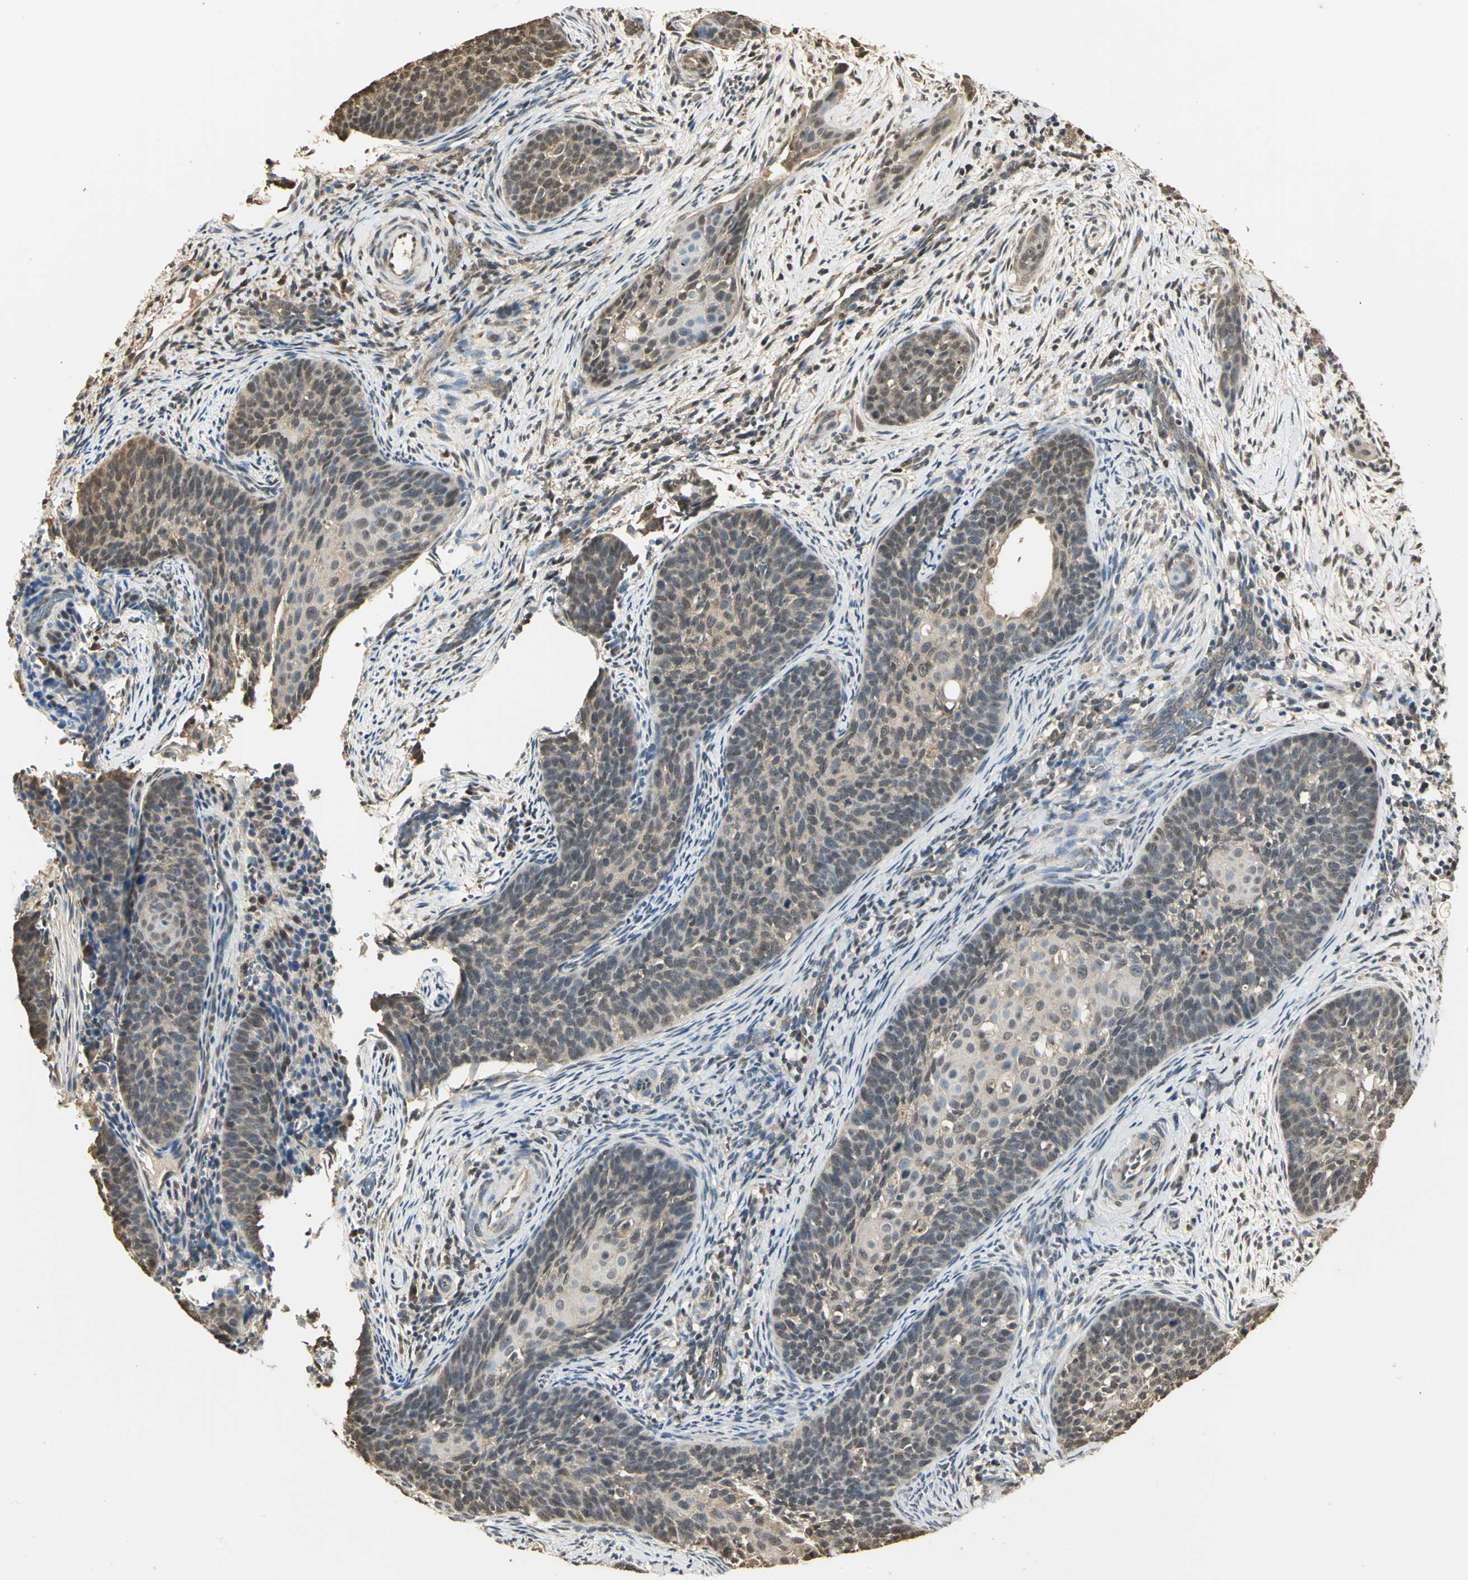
{"staining": {"intensity": "moderate", "quantity": ">75%", "location": "cytoplasmic/membranous,nuclear"}, "tissue": "cervical cancer", "cell_type": "Tumor cells", "image_type": "cancer", "snomed": [{"axis": "morphology", "description": "Squamous cell carcinoma, NOS"}, {"axis": "topography", "description": "Cervix"}], "caption": "Cervical squamous cell carcinoma stained with DAB (3,3'-diaminobenzidine) immunohistochemistry demonstrates medium levels of moderate cytoplasmic/membranous and nuclear staining in about >75% of tumor cells.", "gene": "PARK7", "patient": {"sex": "female", "age": 33}}